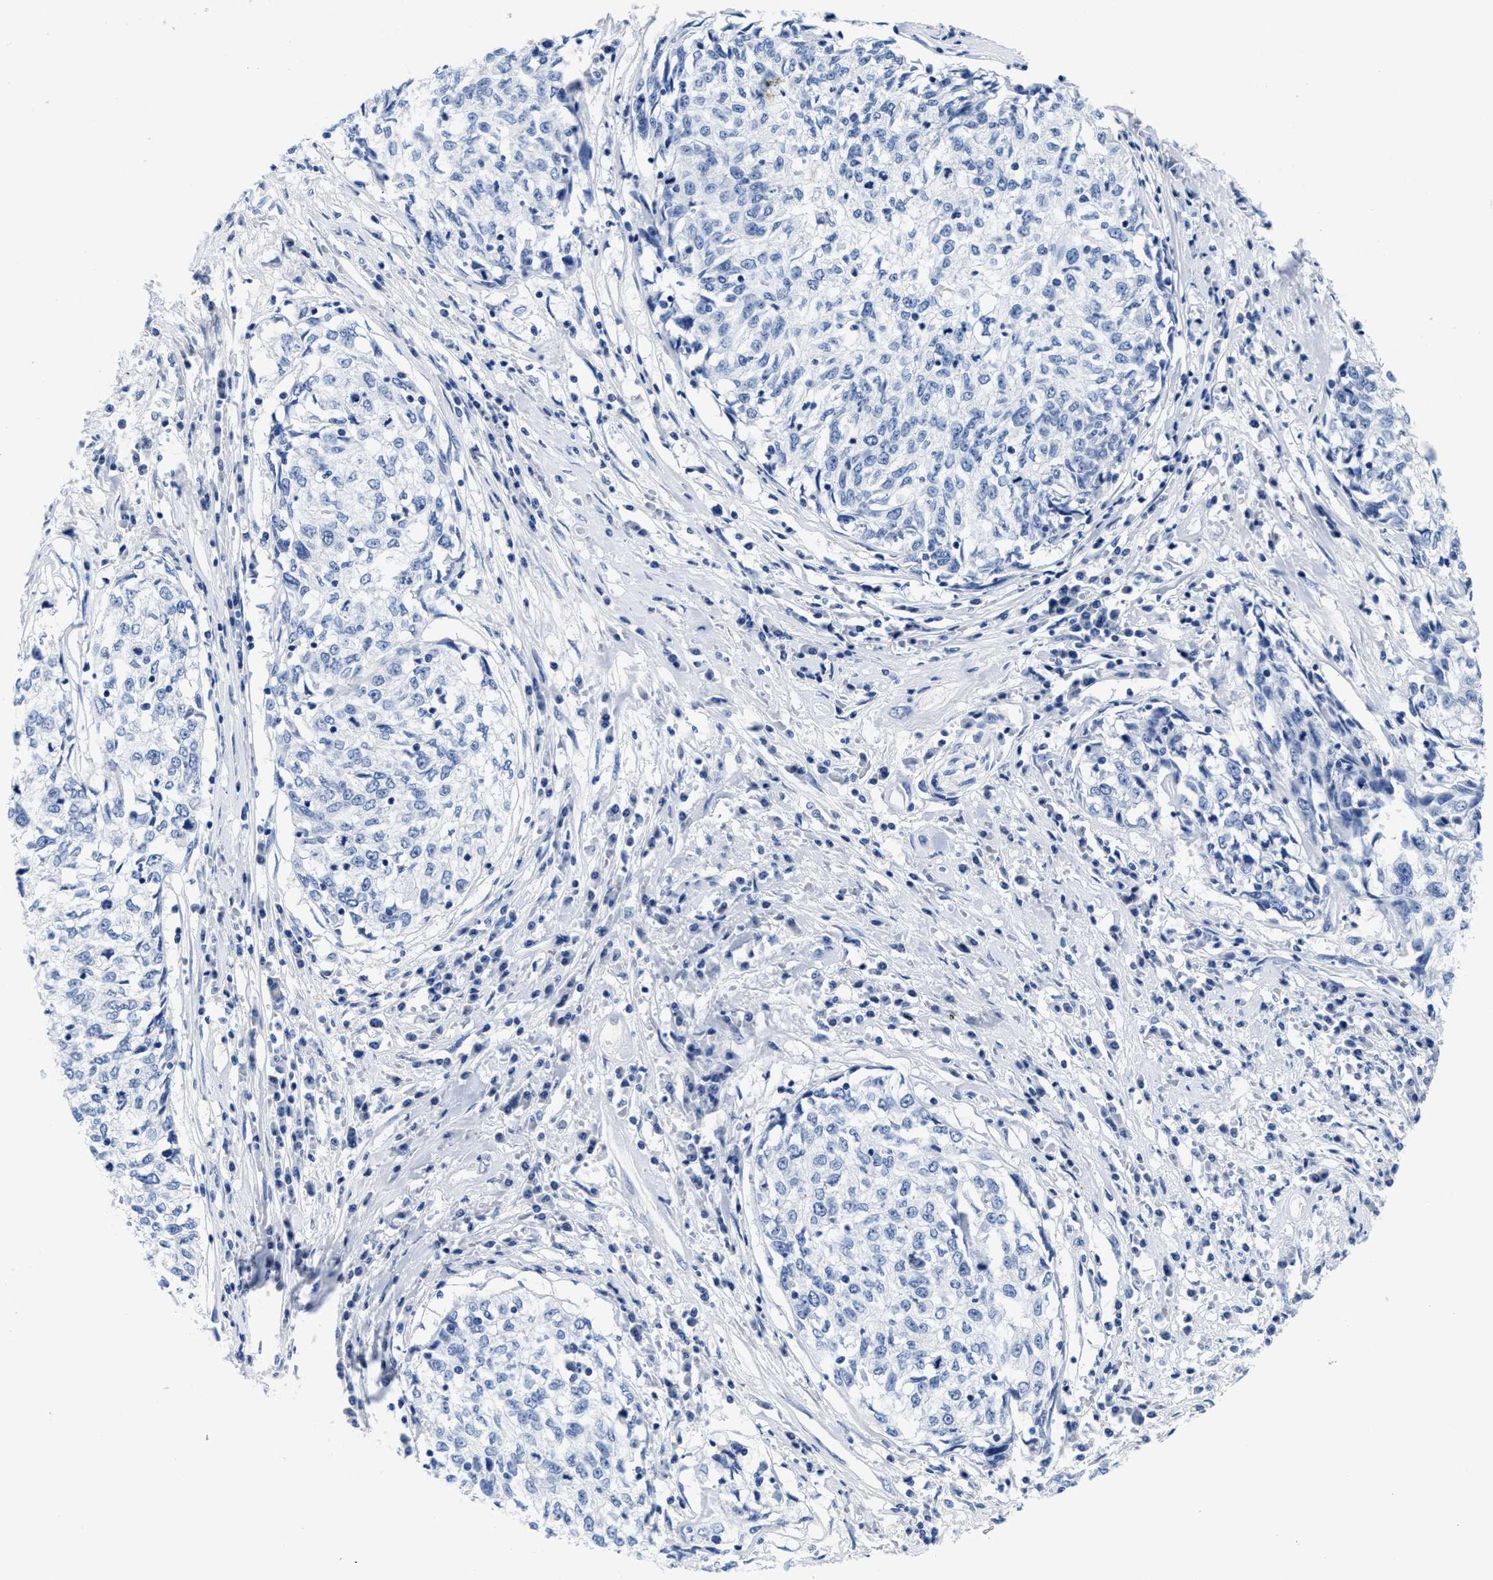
{"staining": {"intensity": "negative", "quantity": "none", "location": "none"}, "tissue": "cervical cancer", "cell_type": "Tumor cells", "image_type": "cancer", "snomed": [{"axis": "morphology", "description": "Squamous cell carcinoma, NOS"}, {"axis": "topography", "description": "Cervix"}], "caption": "Immunohistochemistry of human squamous cell carcinoma (cervical) exhibits no staining in tumor cells.", "gene": "TTC3", "patient": {"sex": "female", "age": 57}}